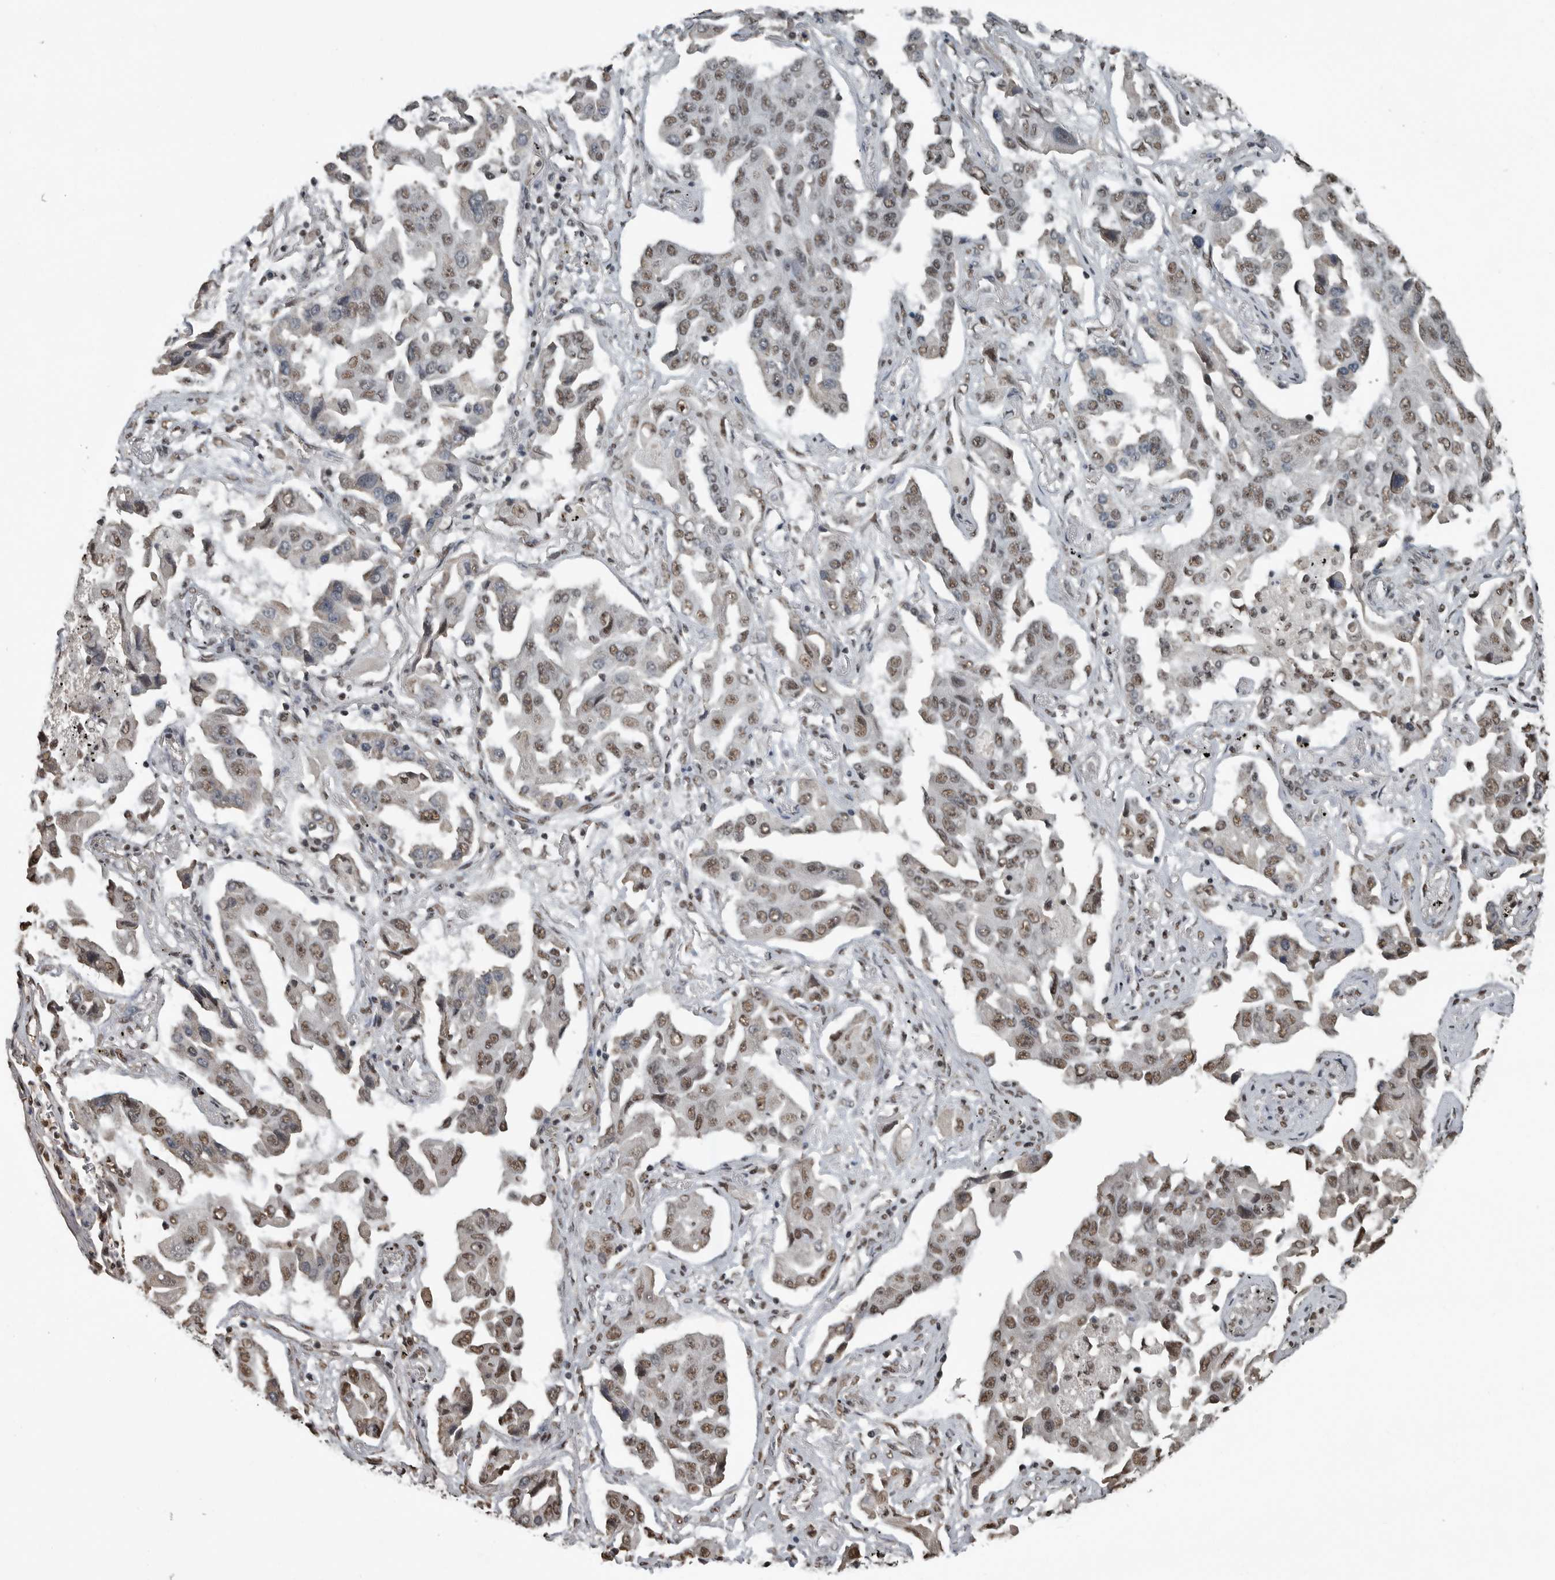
{"staining": {"intensity": "moderate", "quantity": ">75%", "location": "nuclear"}, "tissue": "lung cancer", "cell_type": "Tumor cells", "image_type": "cancer", "snomed": [{"axis": "morphology", "description": "Adenocarcinoma, NOS"}, {"axis": "topography", "description": "Lung"}], "caption": "Tumor cells exhibit medium levels of moderate nuclear staining in approximately >75% of cells in lung adenocarcinoma.", "gene": "TGS1", "patient": {"sex": "female", "age": 65}}